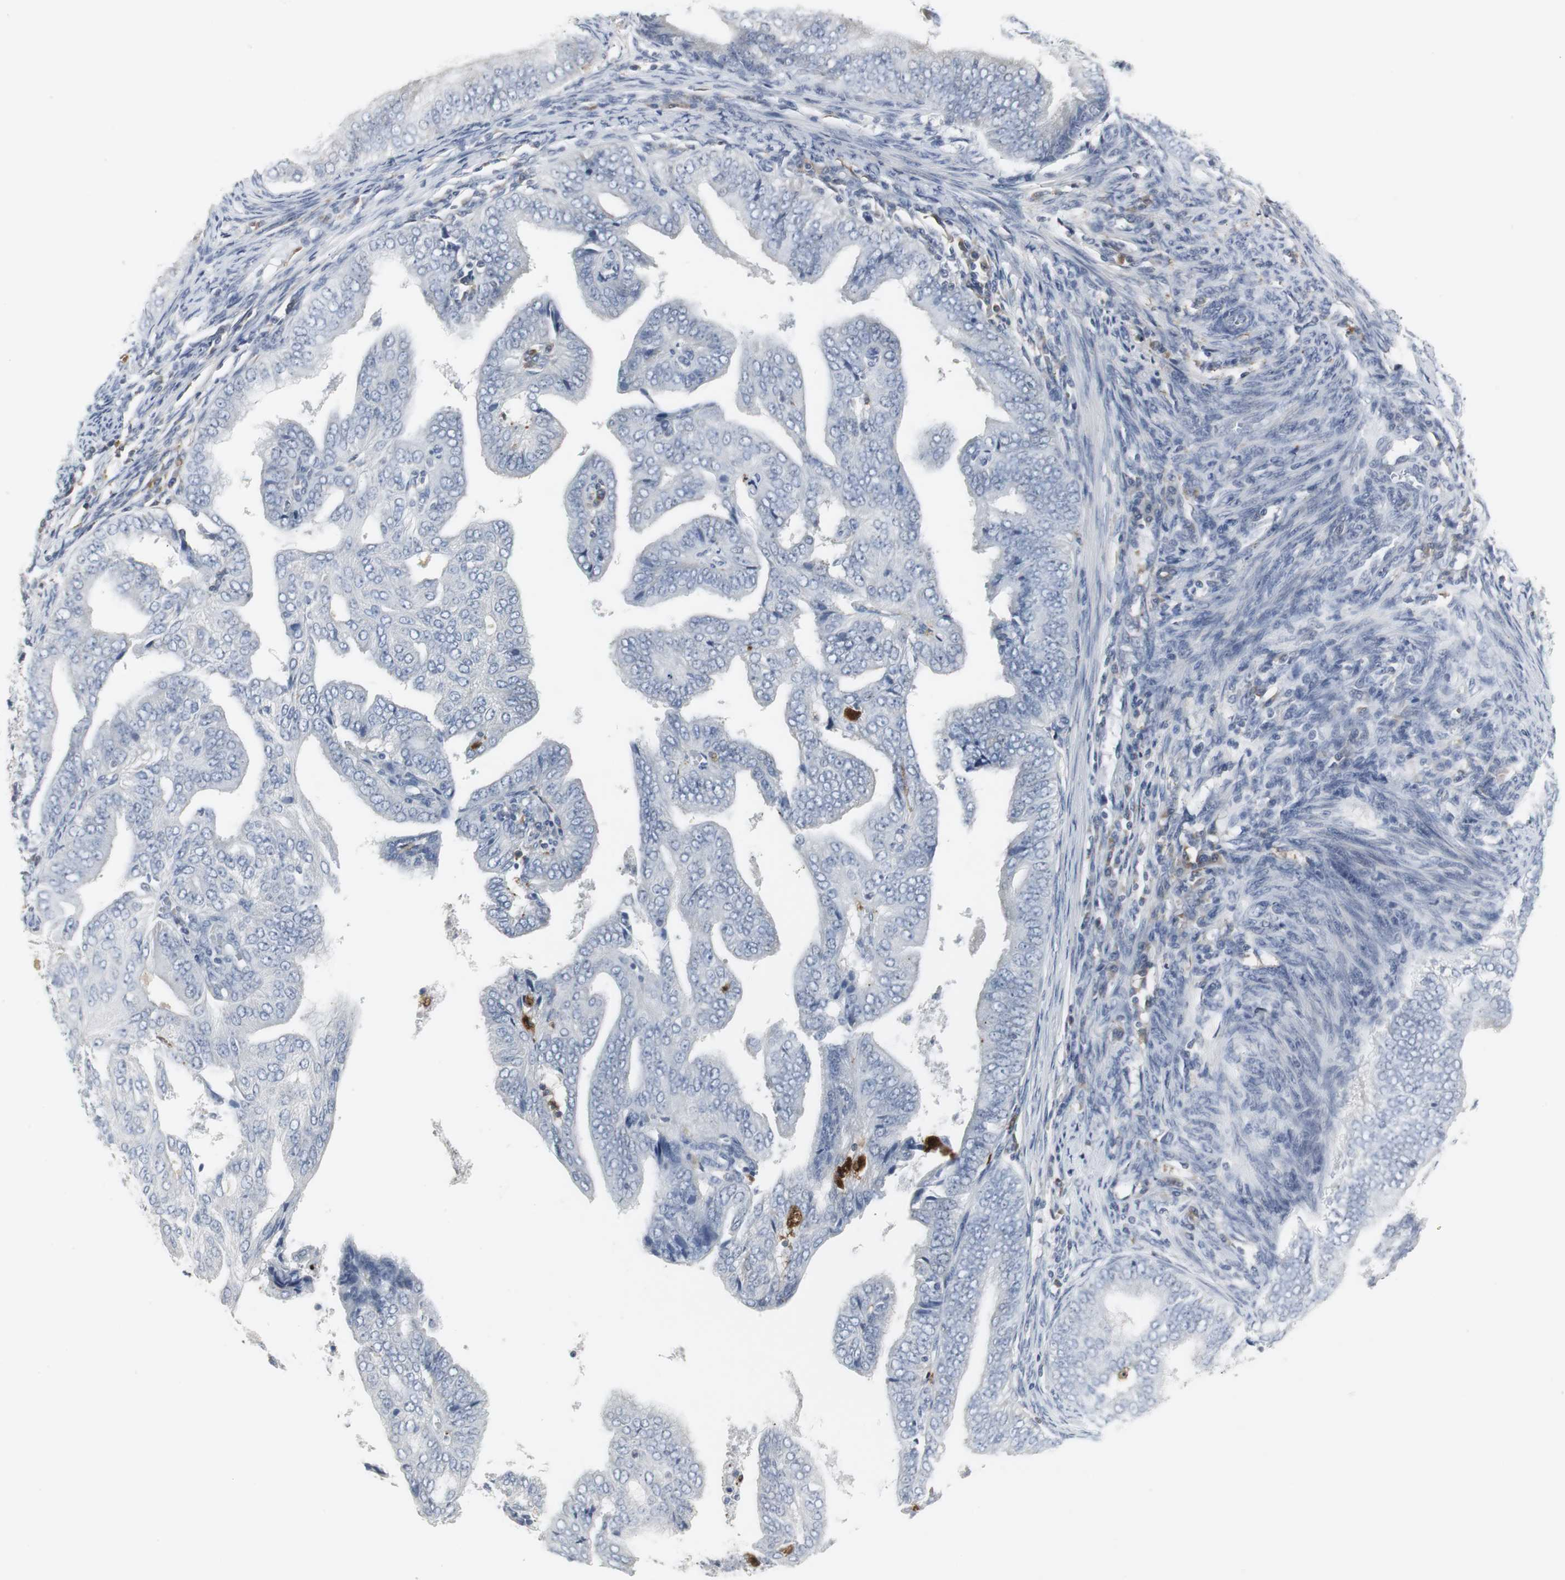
{"staining": {"intensity": "negative", "quantity": "none", "location": "none"}, "tissue": "endometrial cancer", "cell_type": "Tumor cells", "image_type": "cancer", "snomed": [{"axis": "morphology", "description": "Adenocarcinoma, NOS"}, {"axis": "topography", "description": "Endometrium"}], "caption": "Immunohistochemistry photomicrograph of neoplastic tissue: human endometrial cancer (adenocarcinoma) stained with DAB (3,3'-diaminobenzidine) shows no significant protein positivity in tumor cells.", "gene": "PI15", "patient": {"sex": "female", "age": 58}}